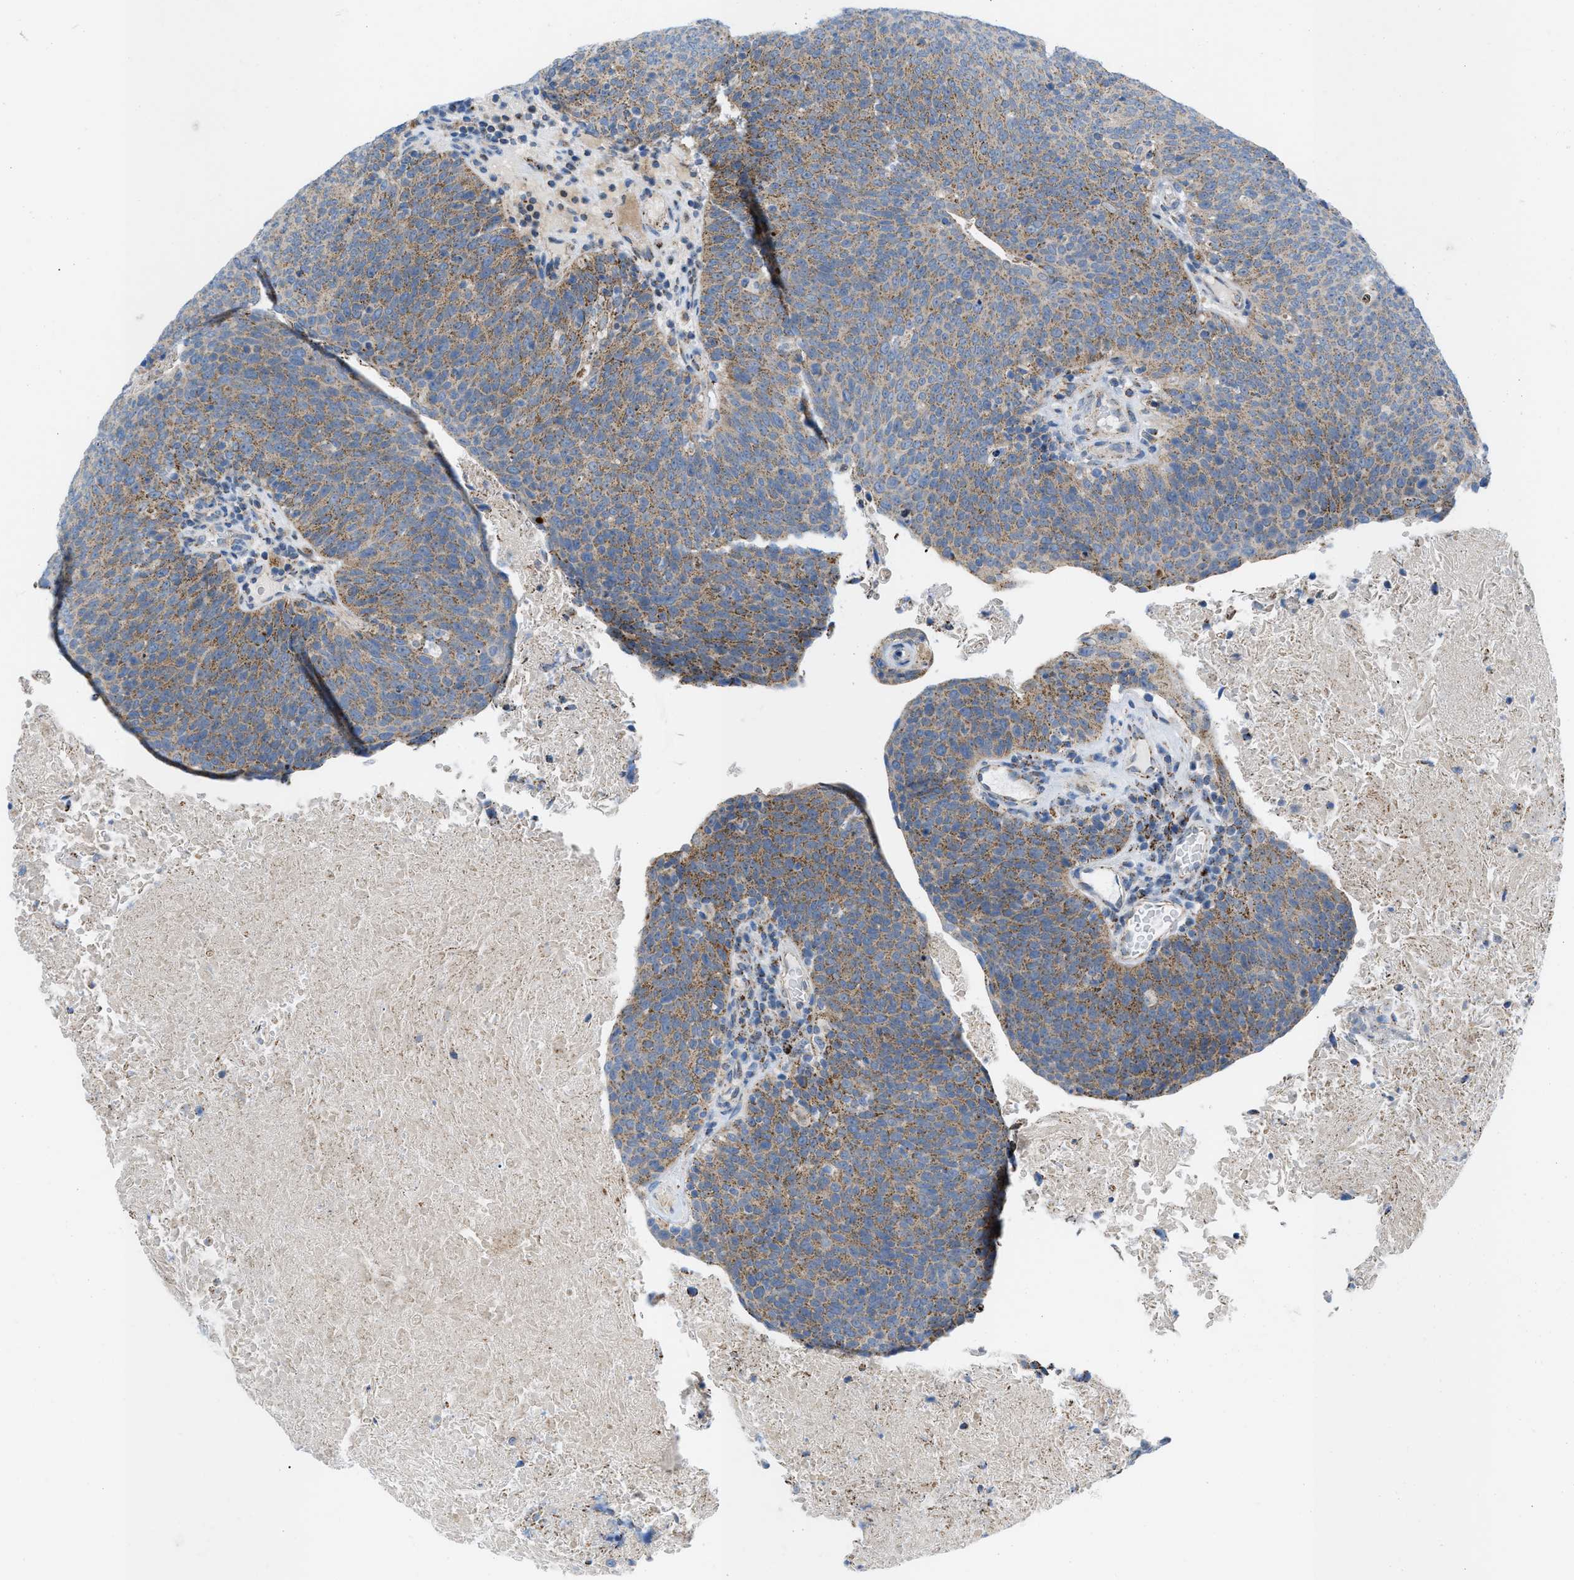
{"staining": {"intensity": "moderate", "quantity": ">75%", "location": "cytoplasmic/membranous"}, "tissue": "head and neck cancer", "cell_type": "Tumor cells", "image_type": "cancer", "snomed": [{"axis": "morphology", "description": "Squamous cell carcinoma, NOS"}, {"axis": "morphology", "description": "Squamous cell carcinoma, metastatic, NOS"}, {"axis": "topography", "description": "Lymph node"}, {"axis": "topography", "description": "Head-Neck"}], "caption": "DAB (3,3'-diaminobenzidine) immunohistochemical staining of human head and neck squamous cell carcinoma shows moderate cytoplasmic/membranous protein positivity in approximately >75% of tumor cells. The protein is shown in brown color, while the nuclei are stained blue.", "gene": "RBBP9", "patient": {"sex": "male", "age": 62}}